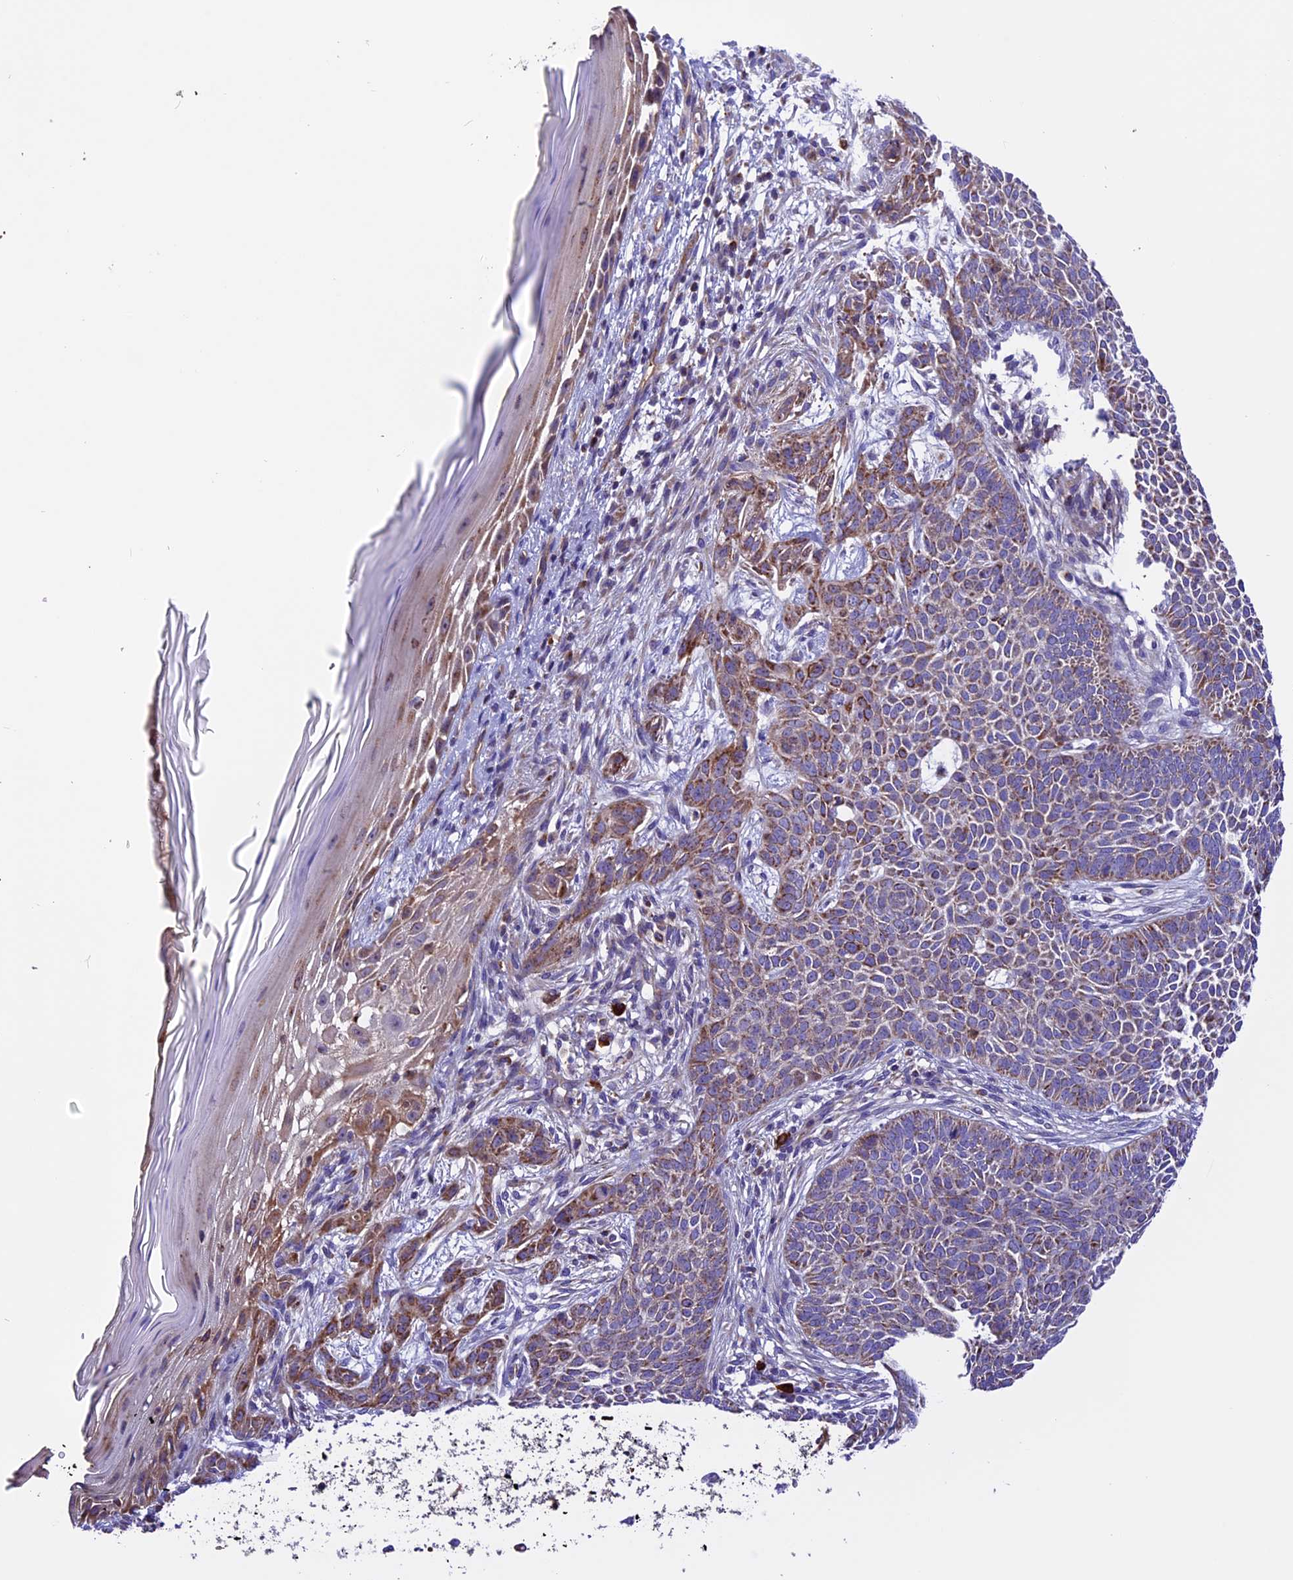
{"staining": {"intensity": "moderate", "quantity": ">75%", "location": "cytoplasmic/membranous"}, "tissue": "skin cancer", "cell_type": "Tumor cells", "image_type": "cancer", "snomed": [{"axis": "morphology", "description": "Basal cell carcinoma"}, {"axis": "topography", "description": "Skin"}], "caption": "Basal cell carcinoma (skin) tissue displays moderate cytoplasmic/membranous expression in approximately >75% of tumor cells, visualized by immunohistochemistry.", "gene": "METTL22", "patient": {"sex": "male", "age": 85}}